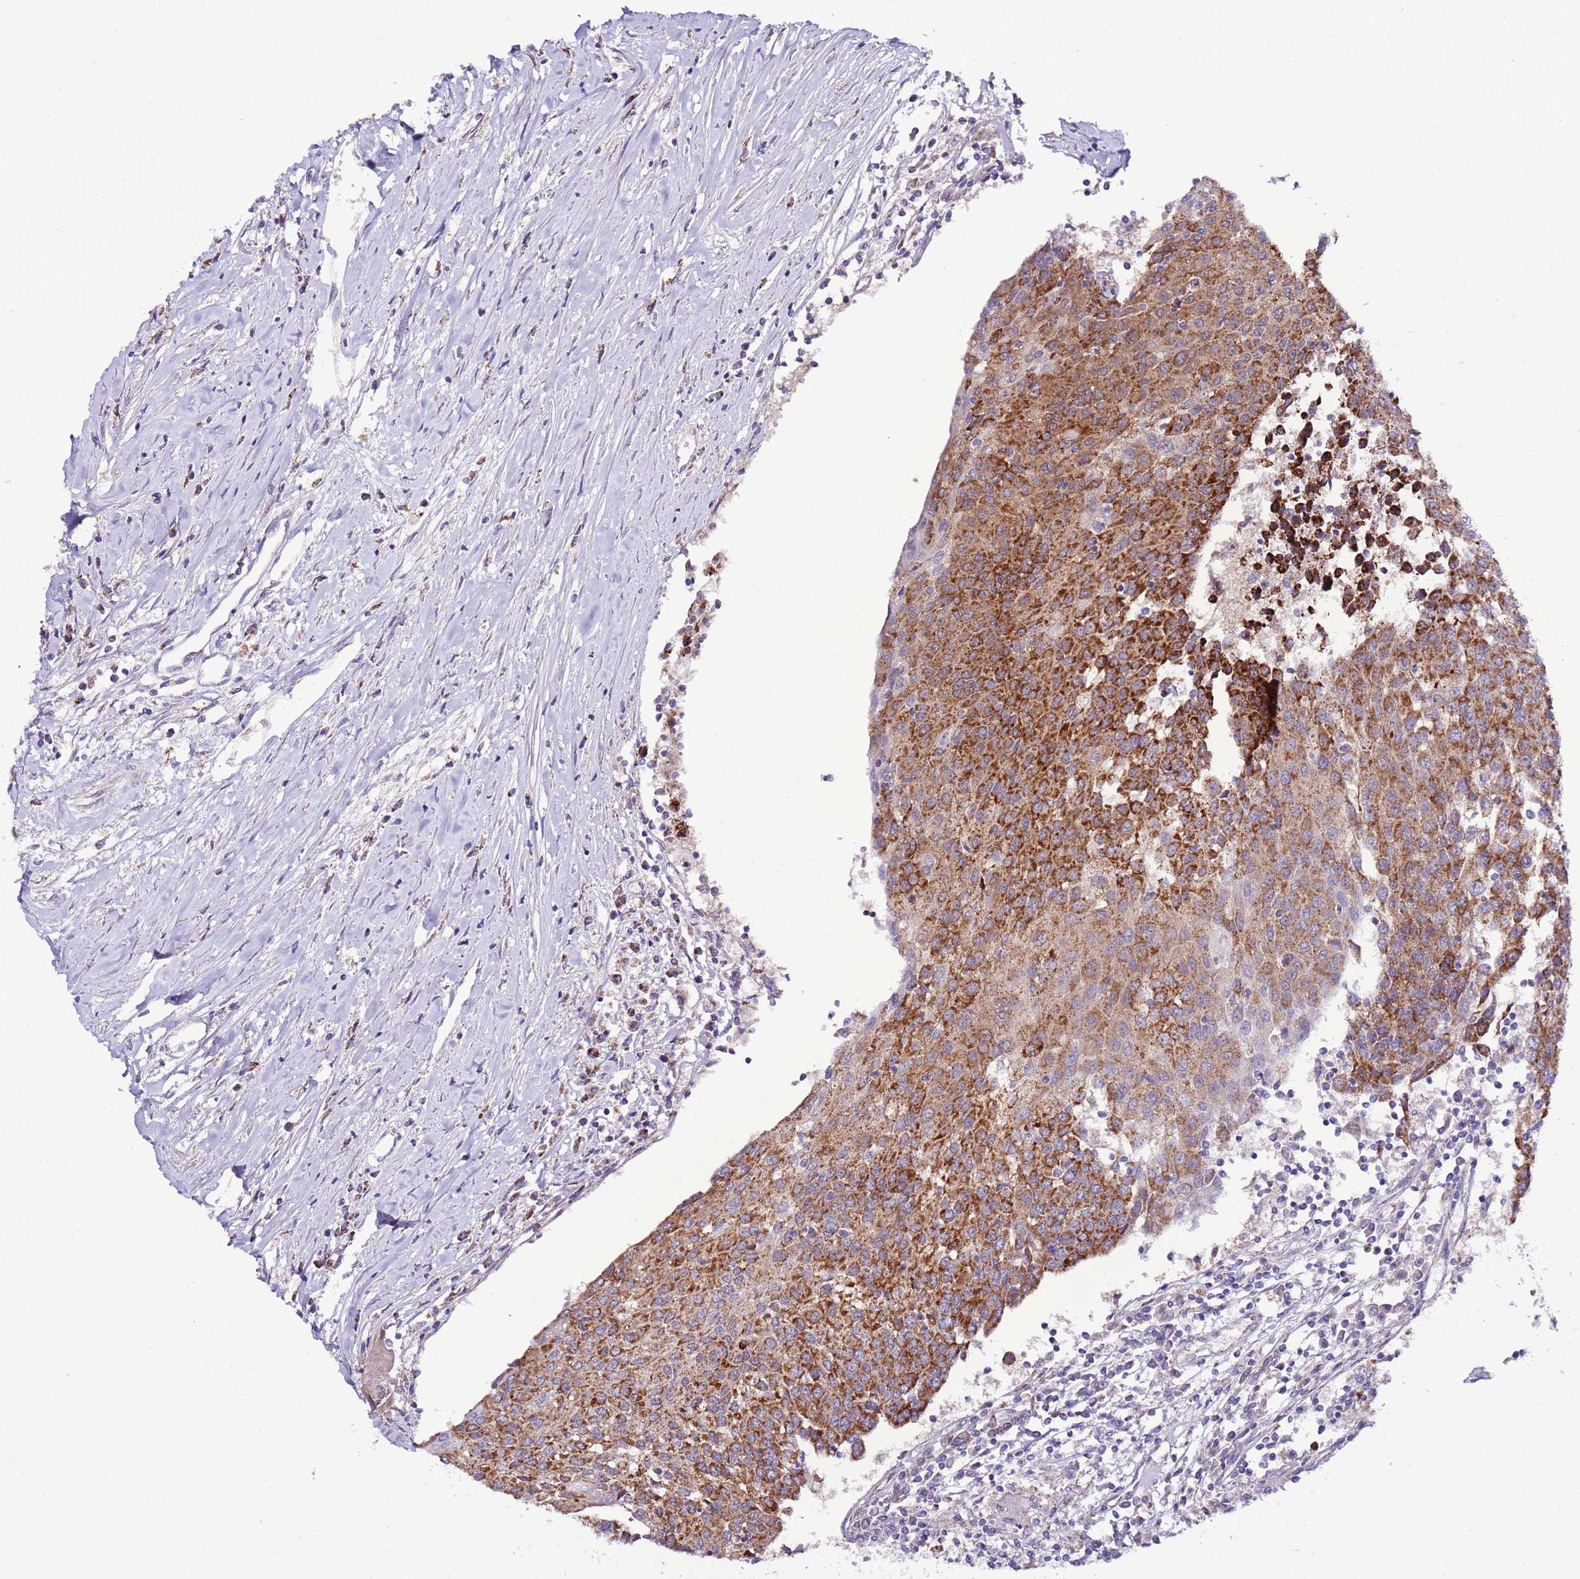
{"staining": {"intensity": "moderate", "quantity": ">75%", "location": "cytoplasmic/membranous"}, "tissue": "urothelial cancer", "cell_type": "Tumor cells", "image_type": "cancer", "snomed": [{"axis": "morphology", "description": "Urothelial carcinoma, High grade"}, {"axis": "topography", "description": "Urinary bladder"}], "caption": "Moderate cytoplasmic/membranous protein positivity is seen in approximately >75% of tumor cells in high-grade urothelial carcinoma.", "gene": "UEVLD", "patient": {"sex": "female", "age": 85}}